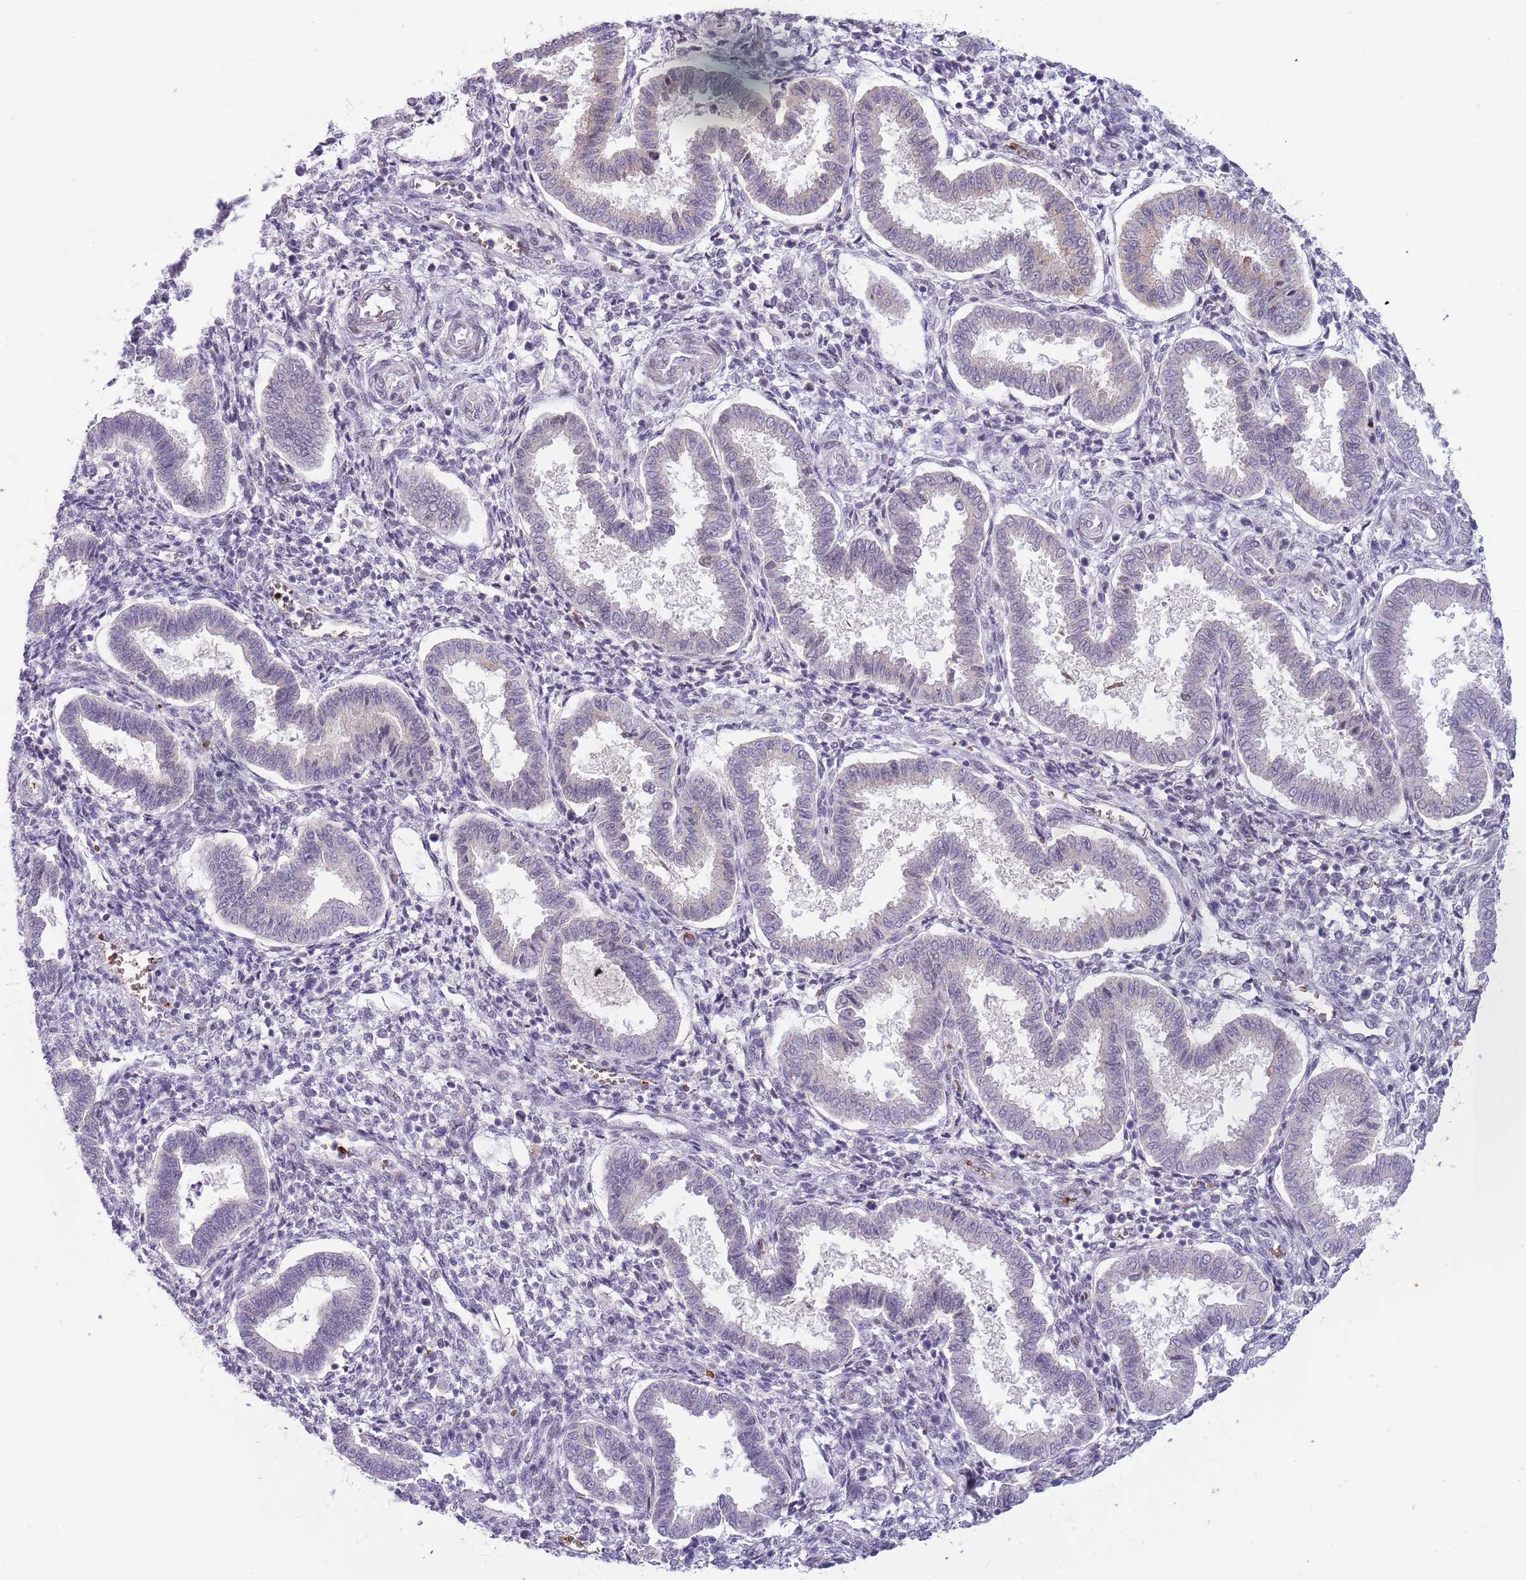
{"staining": {"intensity": "weak", "quantity": "25%-75%", "location": "nuclear"}, "tissue": "endometrium", "cell_type": "Cells in endometrial stroma", "image_type": "normal", "snomed": [{"axis": "morphology", "description": "Normal tissue, NOS"}, {"axis": "topography", "description": "Endometrium"}], "caption": "Normal endometrium exhibits weak nuclear staining in approximately 25%-75% of cells in endometrial stroma, visualized by immunohistochemistry.", "gene": "LYPD6B", "patient": {"sex": "female", "age": 24}}